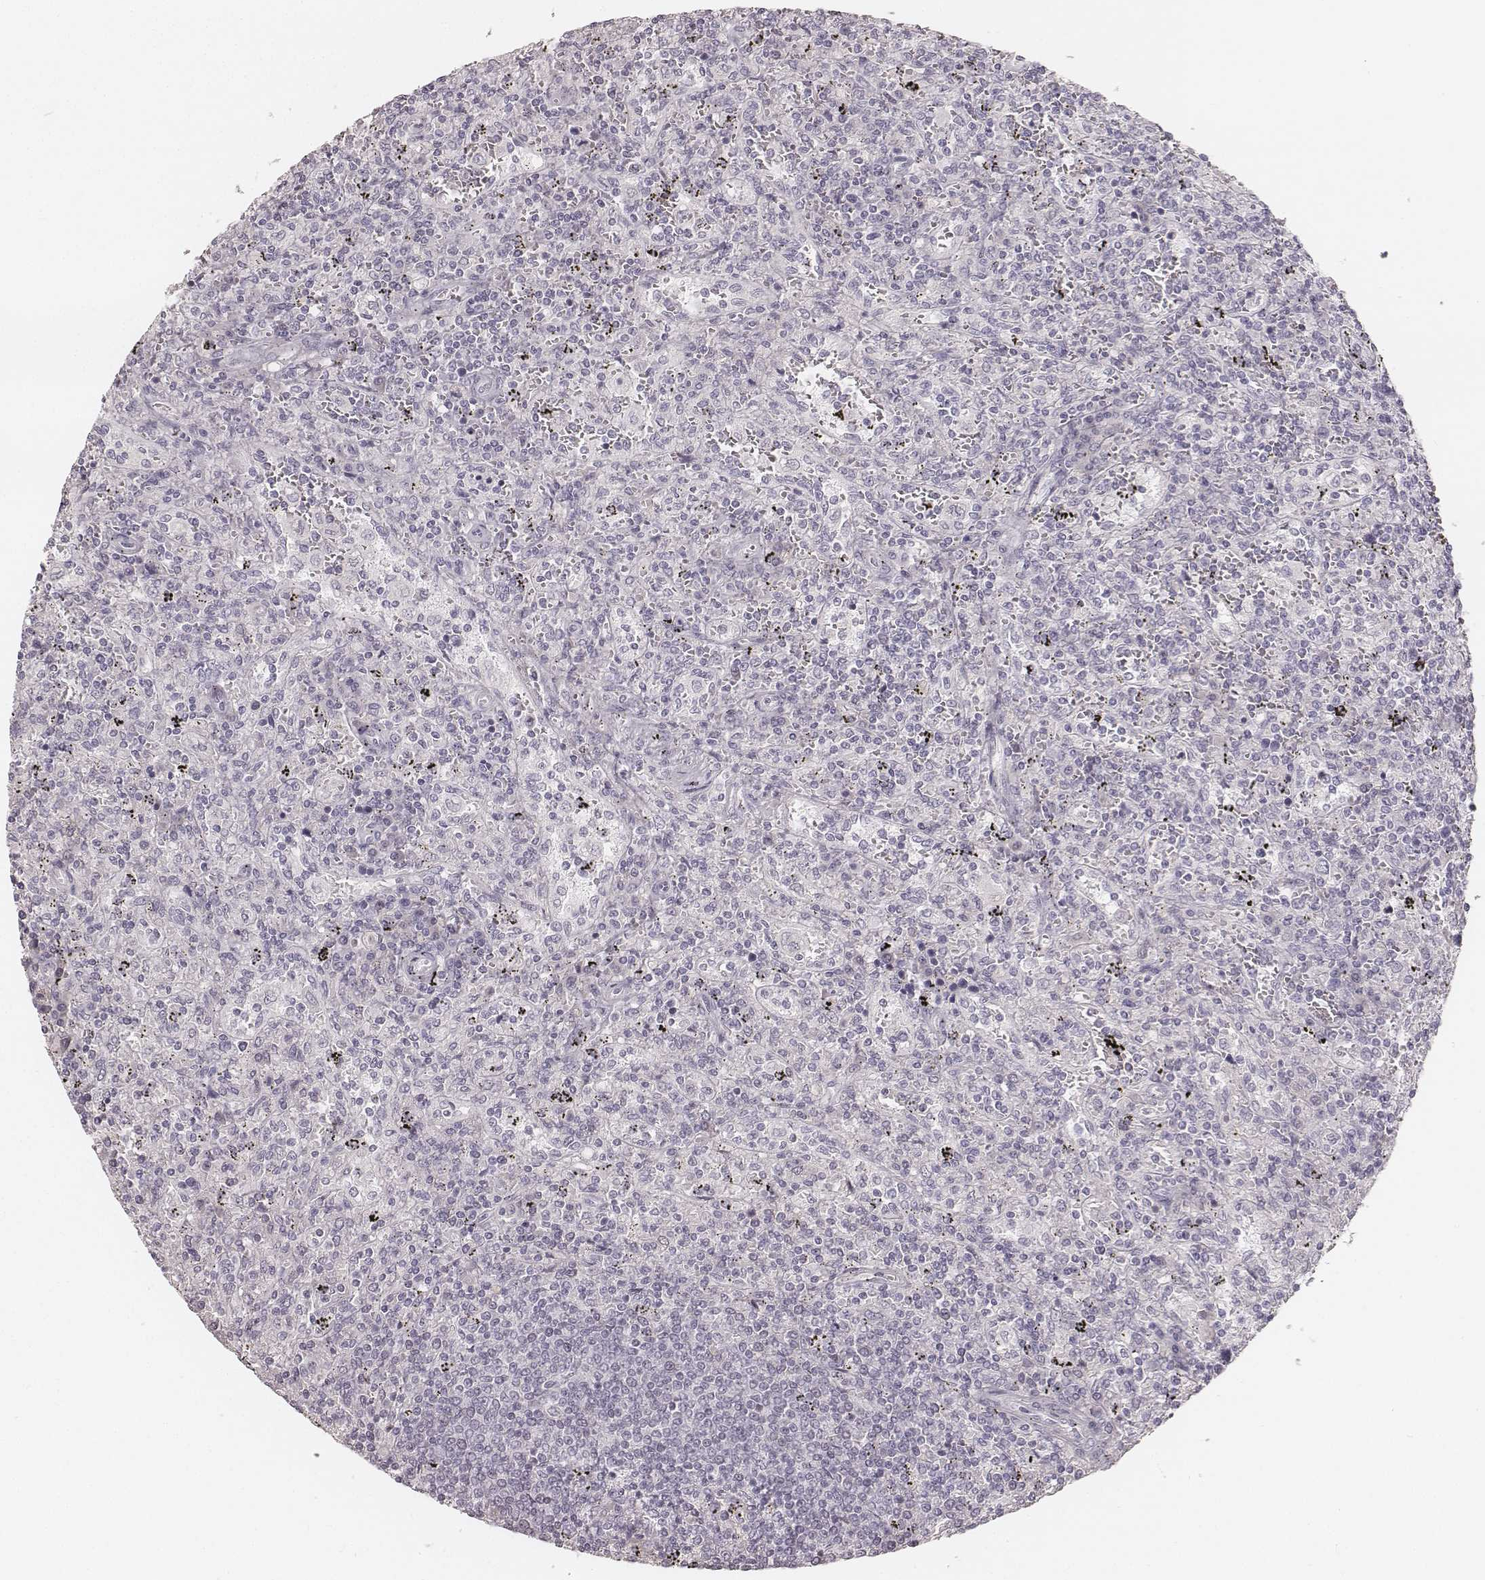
{"staining": {"intensity": "negative", "quantity": "none", "location": "none"}, "tissue": "lymphoma", "cell_type": "Tumor cells", "image_type": "cancer", "snomed": [{"axis": "morphology", "description": "Malignant lymphoma, non-Hodgkin's type, Low grade"}, {"axis": "topography", "description": "Spleen"}], "caption": "This is an immunohistochemistry image of malignant lymphoma, non-Hodgkin's type (low-grade). There is no expression in tumor cells.", "gene": "KRT26", "patient": {"sex": "male", "age": 62}}